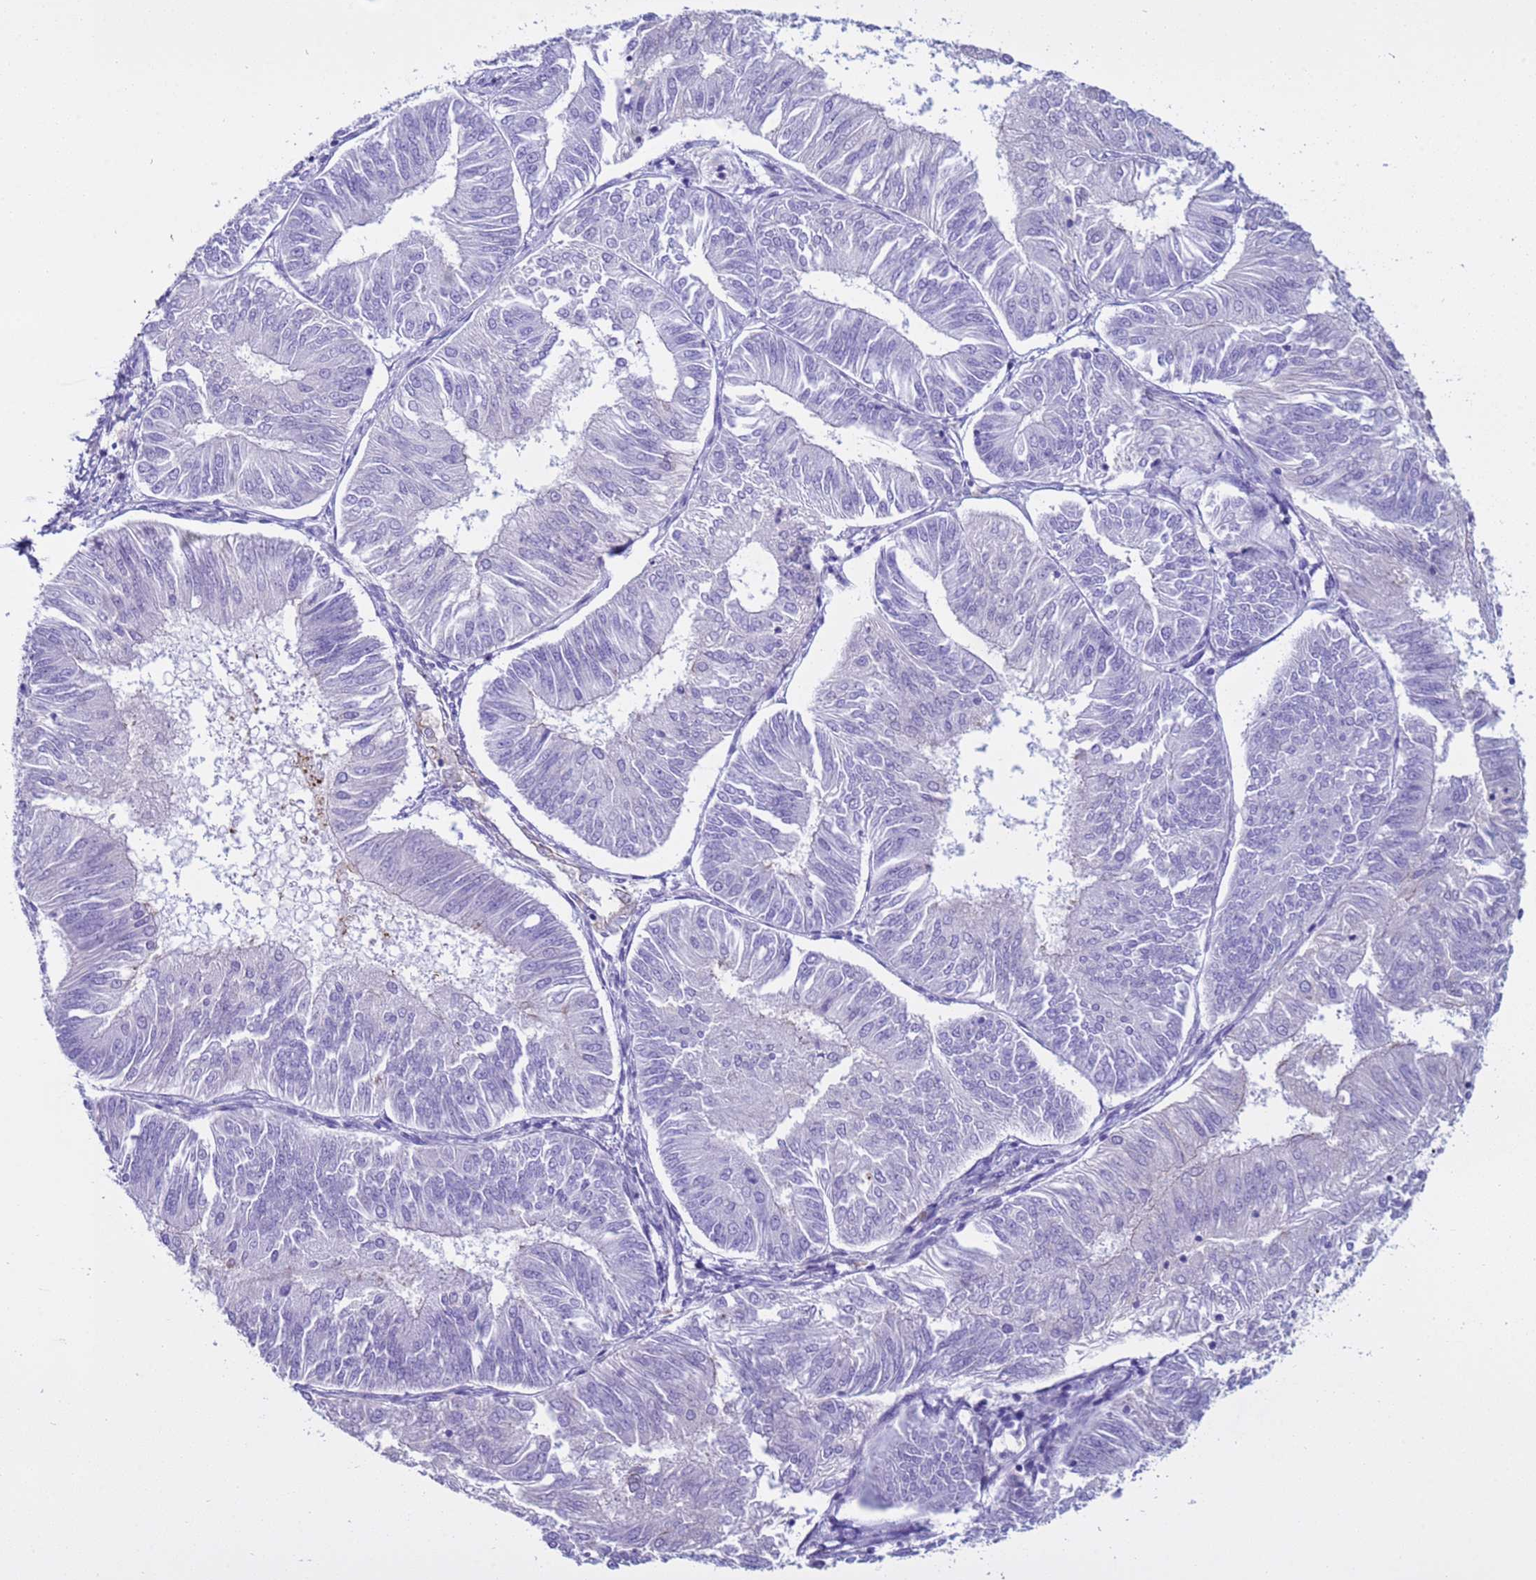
{"staining": {"intensity": "negative", "quantity": "none", "location": "none"}, "tissue": "endometrial cancer", "cell_type": "Tumor cells", "image_type": "cancer", "snomed": [{"axis": "morphology", "description": "Adenocarcinoma, NOS"}, {"axis": "topography", "description": "Endometrium"}], "caption": "Protein analysis of endometrial cancer shows no significant staining in tumor cells.", "gene": "CST4", "patient": {"sex": "female", "age": 58}}